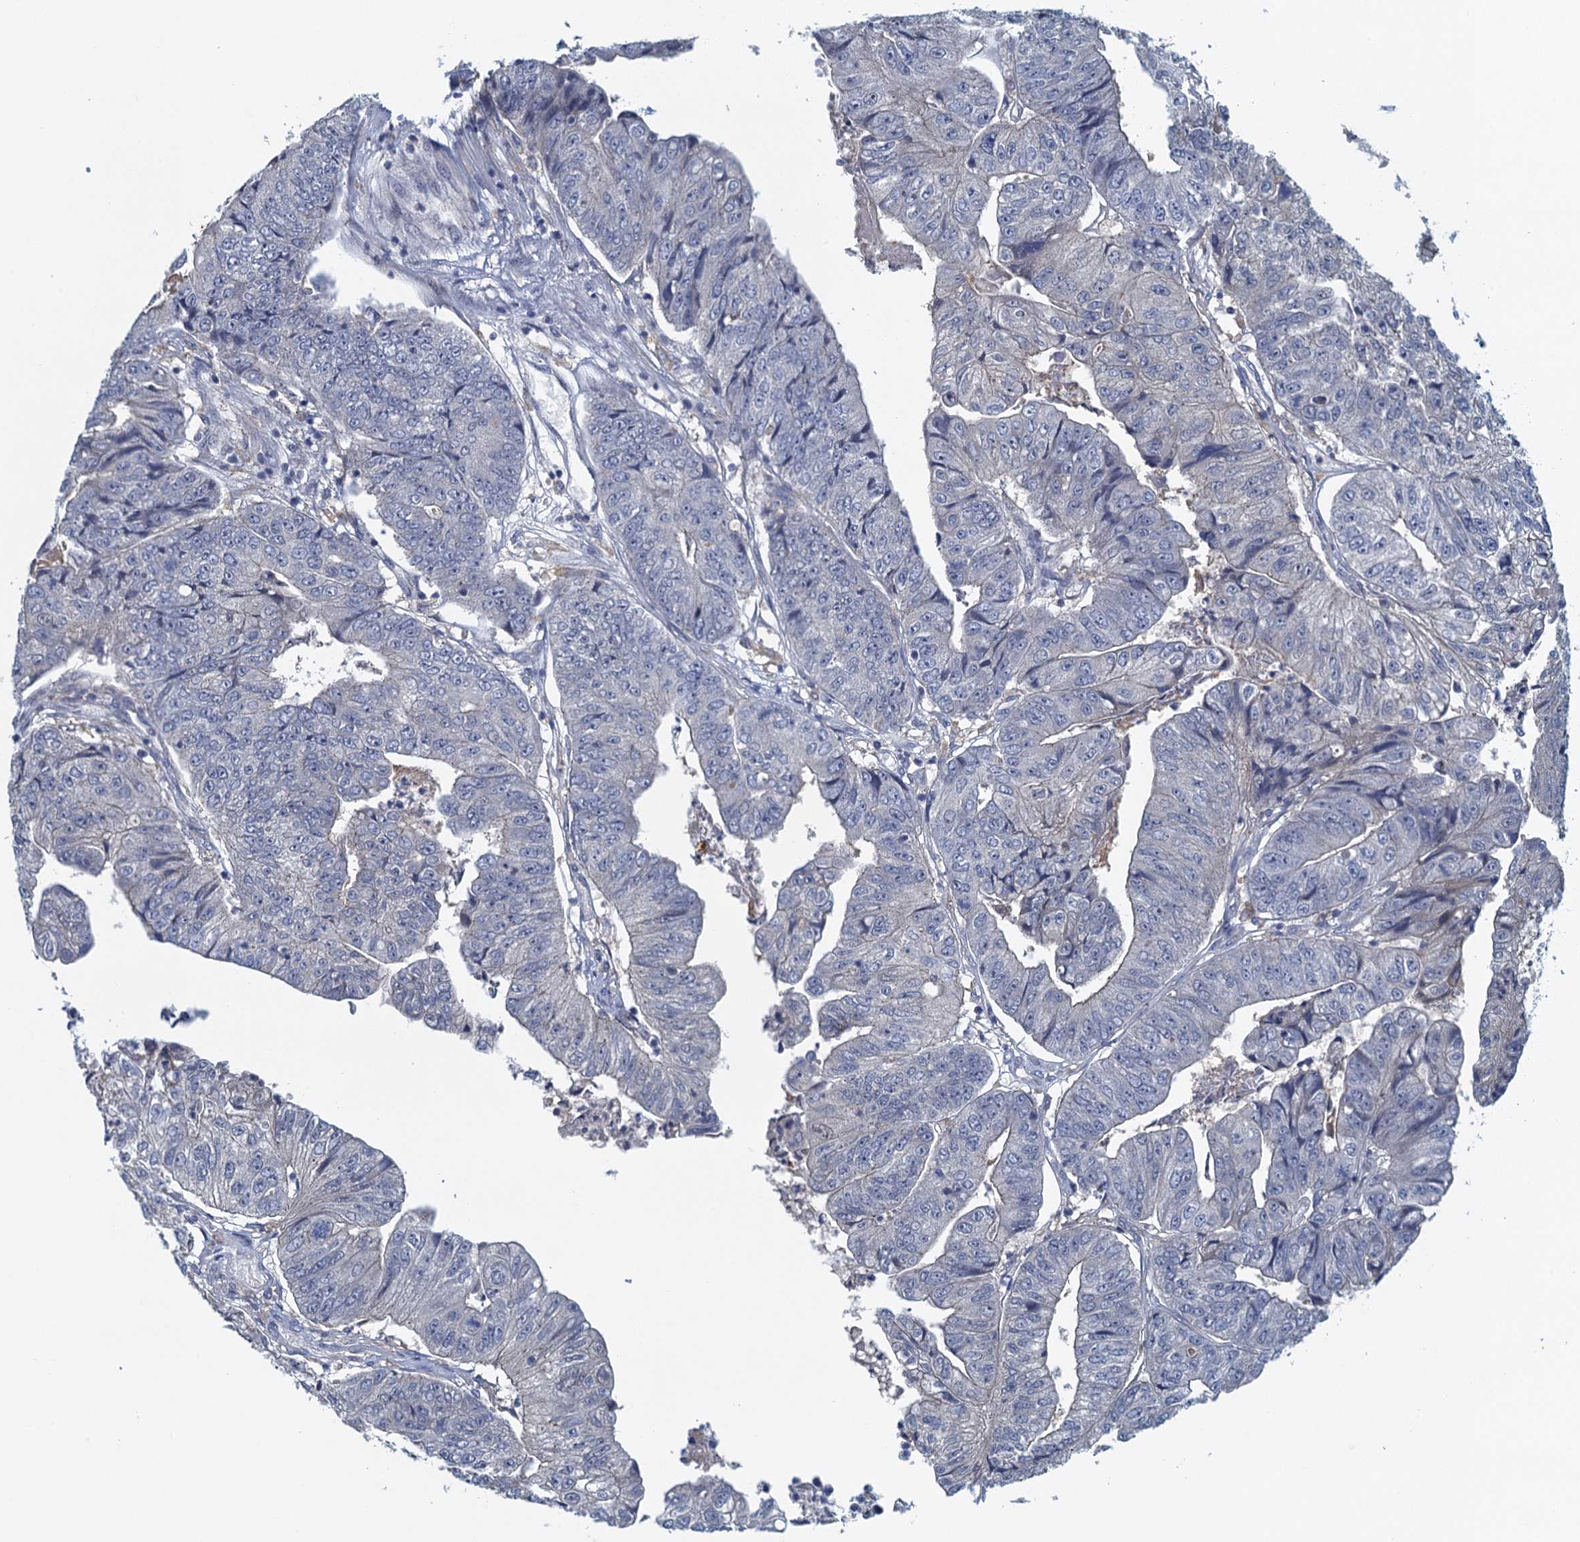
{"staining": {"intensity": "negative", "quantity": "none", "location": "none"}, "tissue": "colorectal cancer", "cell_type": "Tumor cells", "image_type": "cancer", "snomed": [{"axis": "morphology", "description": "Adenocarcinoma, NOS"}, {"axis": "topography", "description": "Colon"}], "caption": "Immunohistochemistry image of neoplastic tissue: adenocarcinoma (colorectal) stained with DAB (3,3'-diaminobenzidine) demonstrates no significant protein staining in tumor cells. (DAB immunohistochemistry, high magnification).", "gene": "NCKAP1L", "patient": {"sex": "female", "age": 67}}